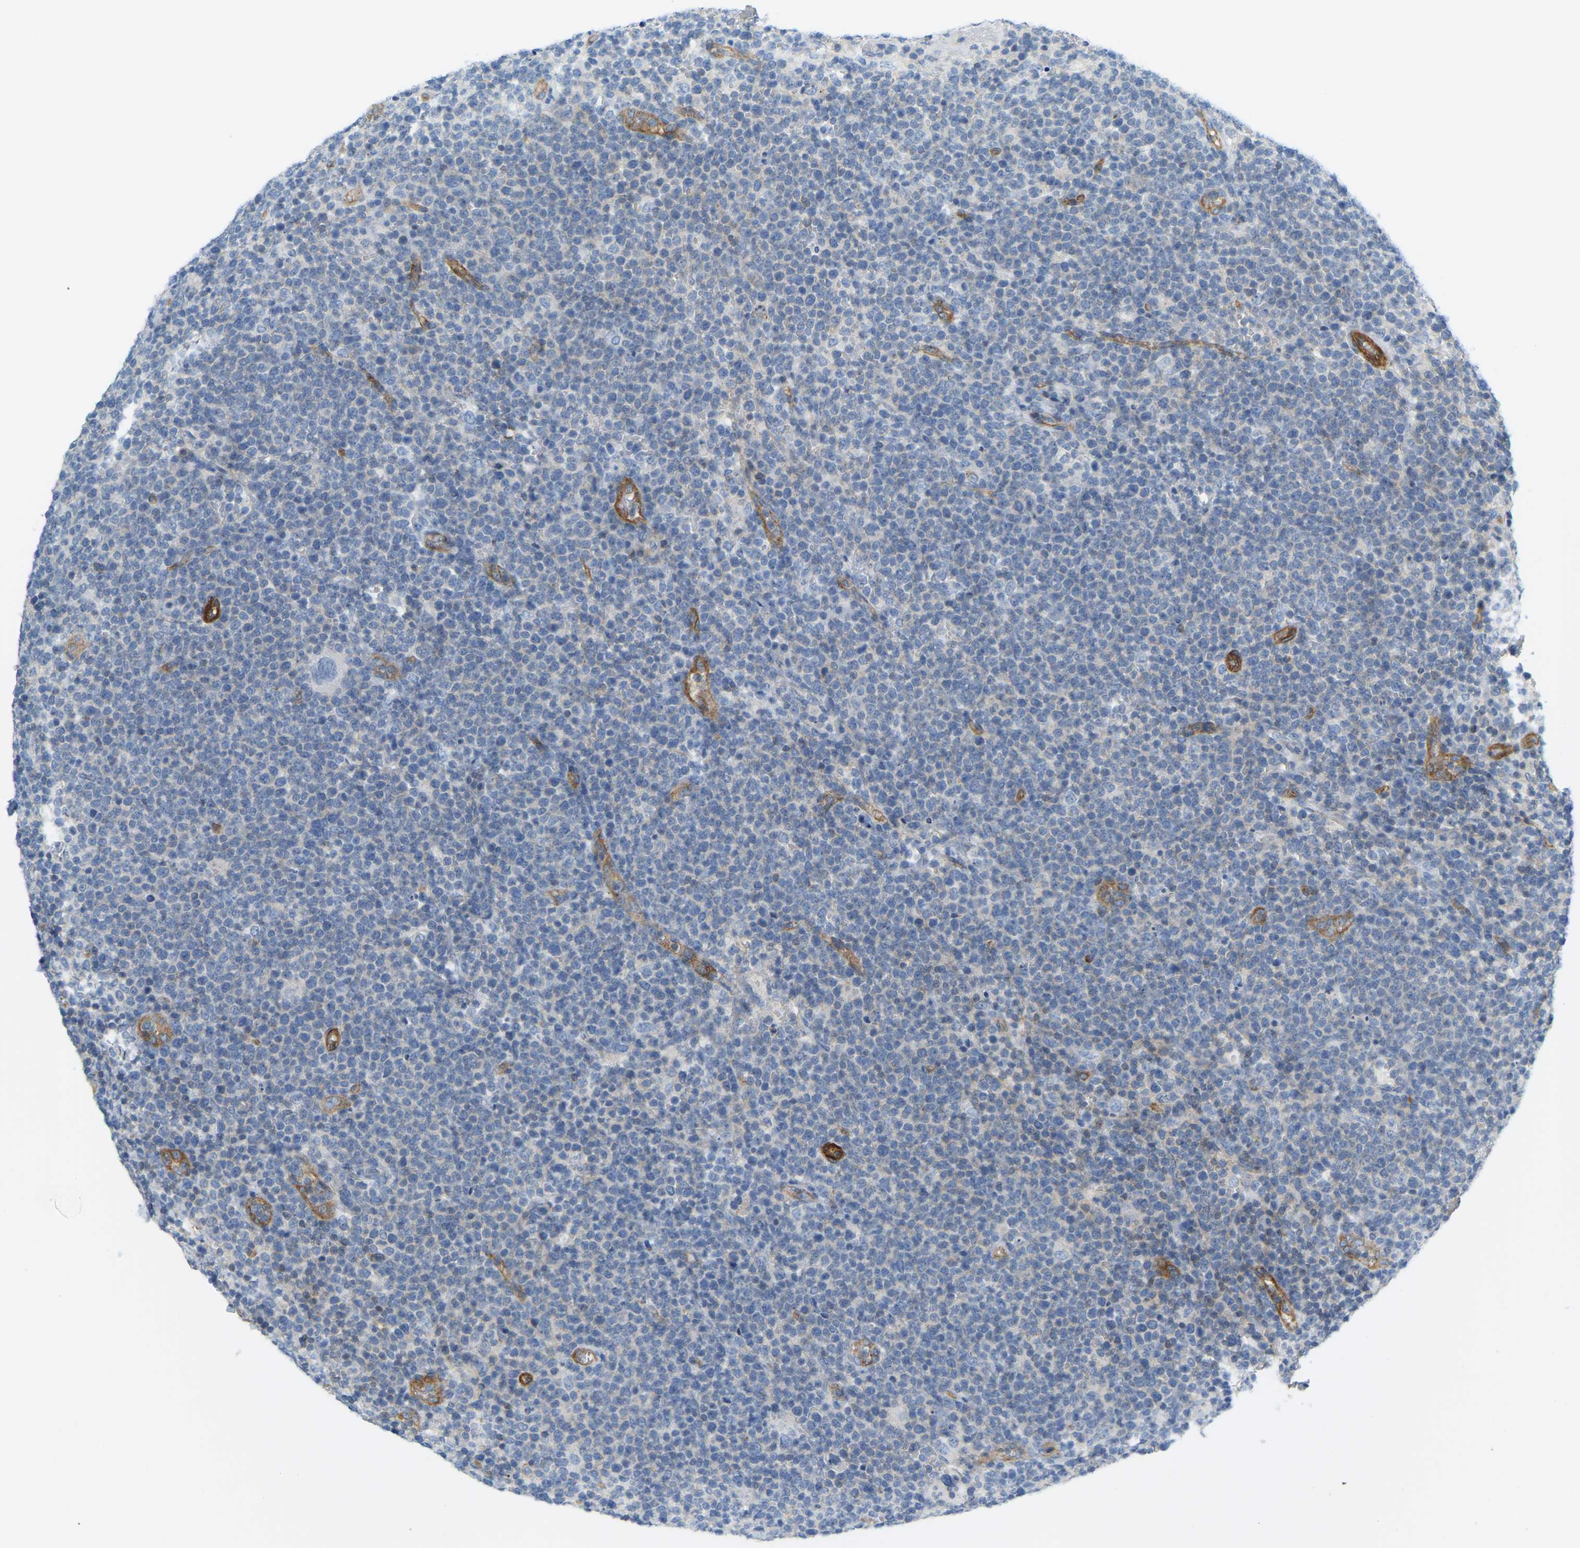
{"staining": {"intensity": "negative", "quantity": "none", "location": "none"}, "tissue": "lymphoma", "cell_type": "Tumor cells", "image_type": "cancer", "snomed": [{"axis": "morphology", "description": "Malignant lymphoma, non-Hodgkin's type, High grade"}, {"axis": "topography", "description": "Lymph node"}], "caption": "This is a image of immunohistochemistry staining of high-grade malignant lymphoma, non-Hodgkin's type, which shows no expression in tumor cells.", "gene": "MYL3", "patient": {"sex": "male", "age": 61}}